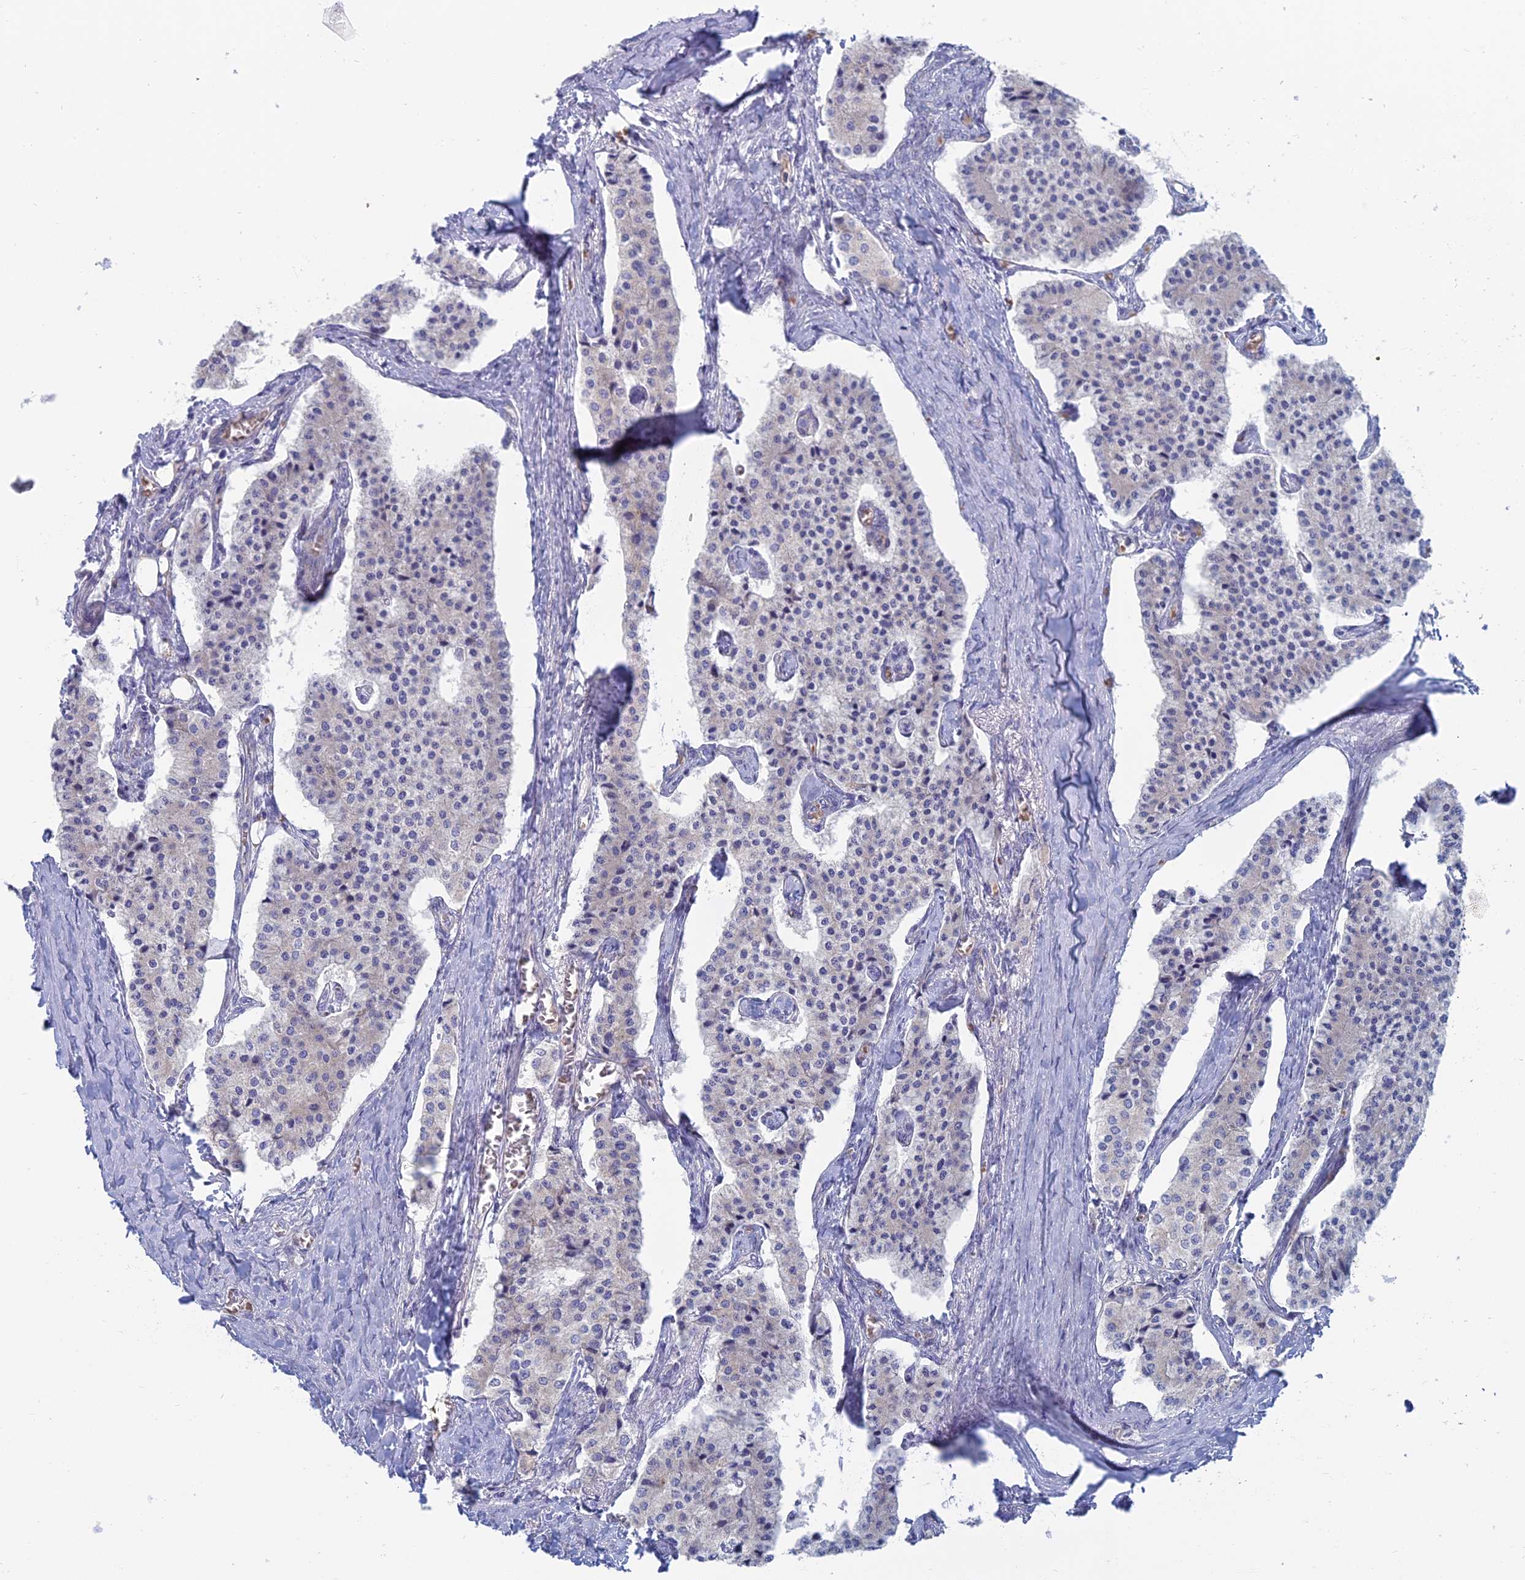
{"staining": {"intensity": "negative", "quantity": "none", "location": "none"}, "tissue": "carcinoid", "cell_type": "Tumor cells", "image_type": "cancer", "snomed": [{"axis": "morphology", "description": "Carcinoid, malignant, NOS"}, {"axis": "topography", "description": "Colon"}], "caption": "DAB immunohistochemical staining of carcinoid exhibits no significant positivity in tumor cells.", "gene": "TBC1D30", "patient": {"sex": "female", "age": 52}}